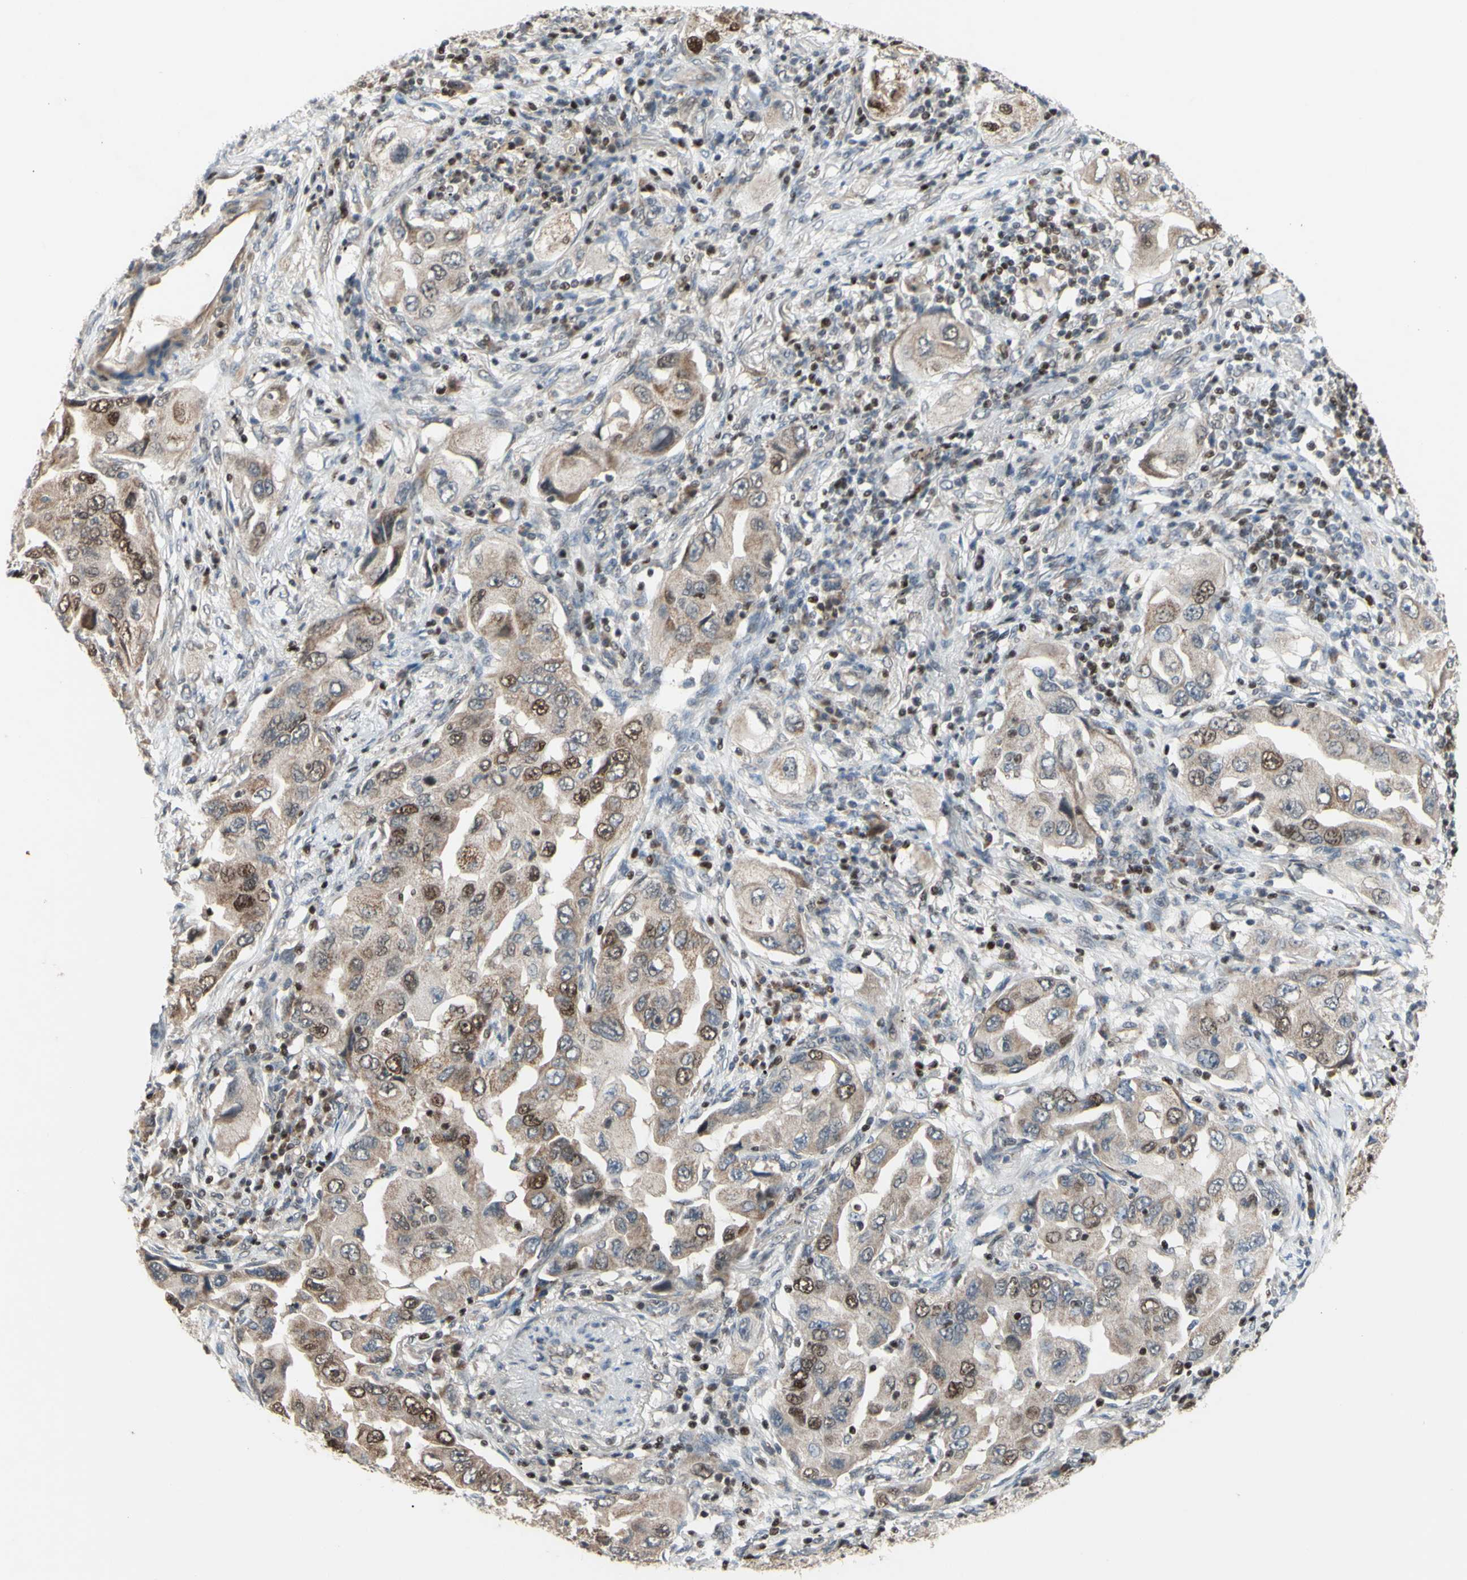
{"staining": {"intensity": "weak", "quantity": ">75%", "location": "cytoplasmic/membranous,nuclear"}, "tissue": "lung cancer", "cell_type": "Tumor cells", "image_type": "cancer", "snomed": [{"axis": "morphology", "description": "Adenocarcinoma, NOS"}, {"axis": "topography", "description": "Lung"}], "caption": "Tumor cells reveal low levels of weak cytoplasmic/membranous and nuclear staining in about >75% of cells in human adenocarcinoma (lung).", "gene": "SP4", "patient": {"sex": "female", "age": 65}}